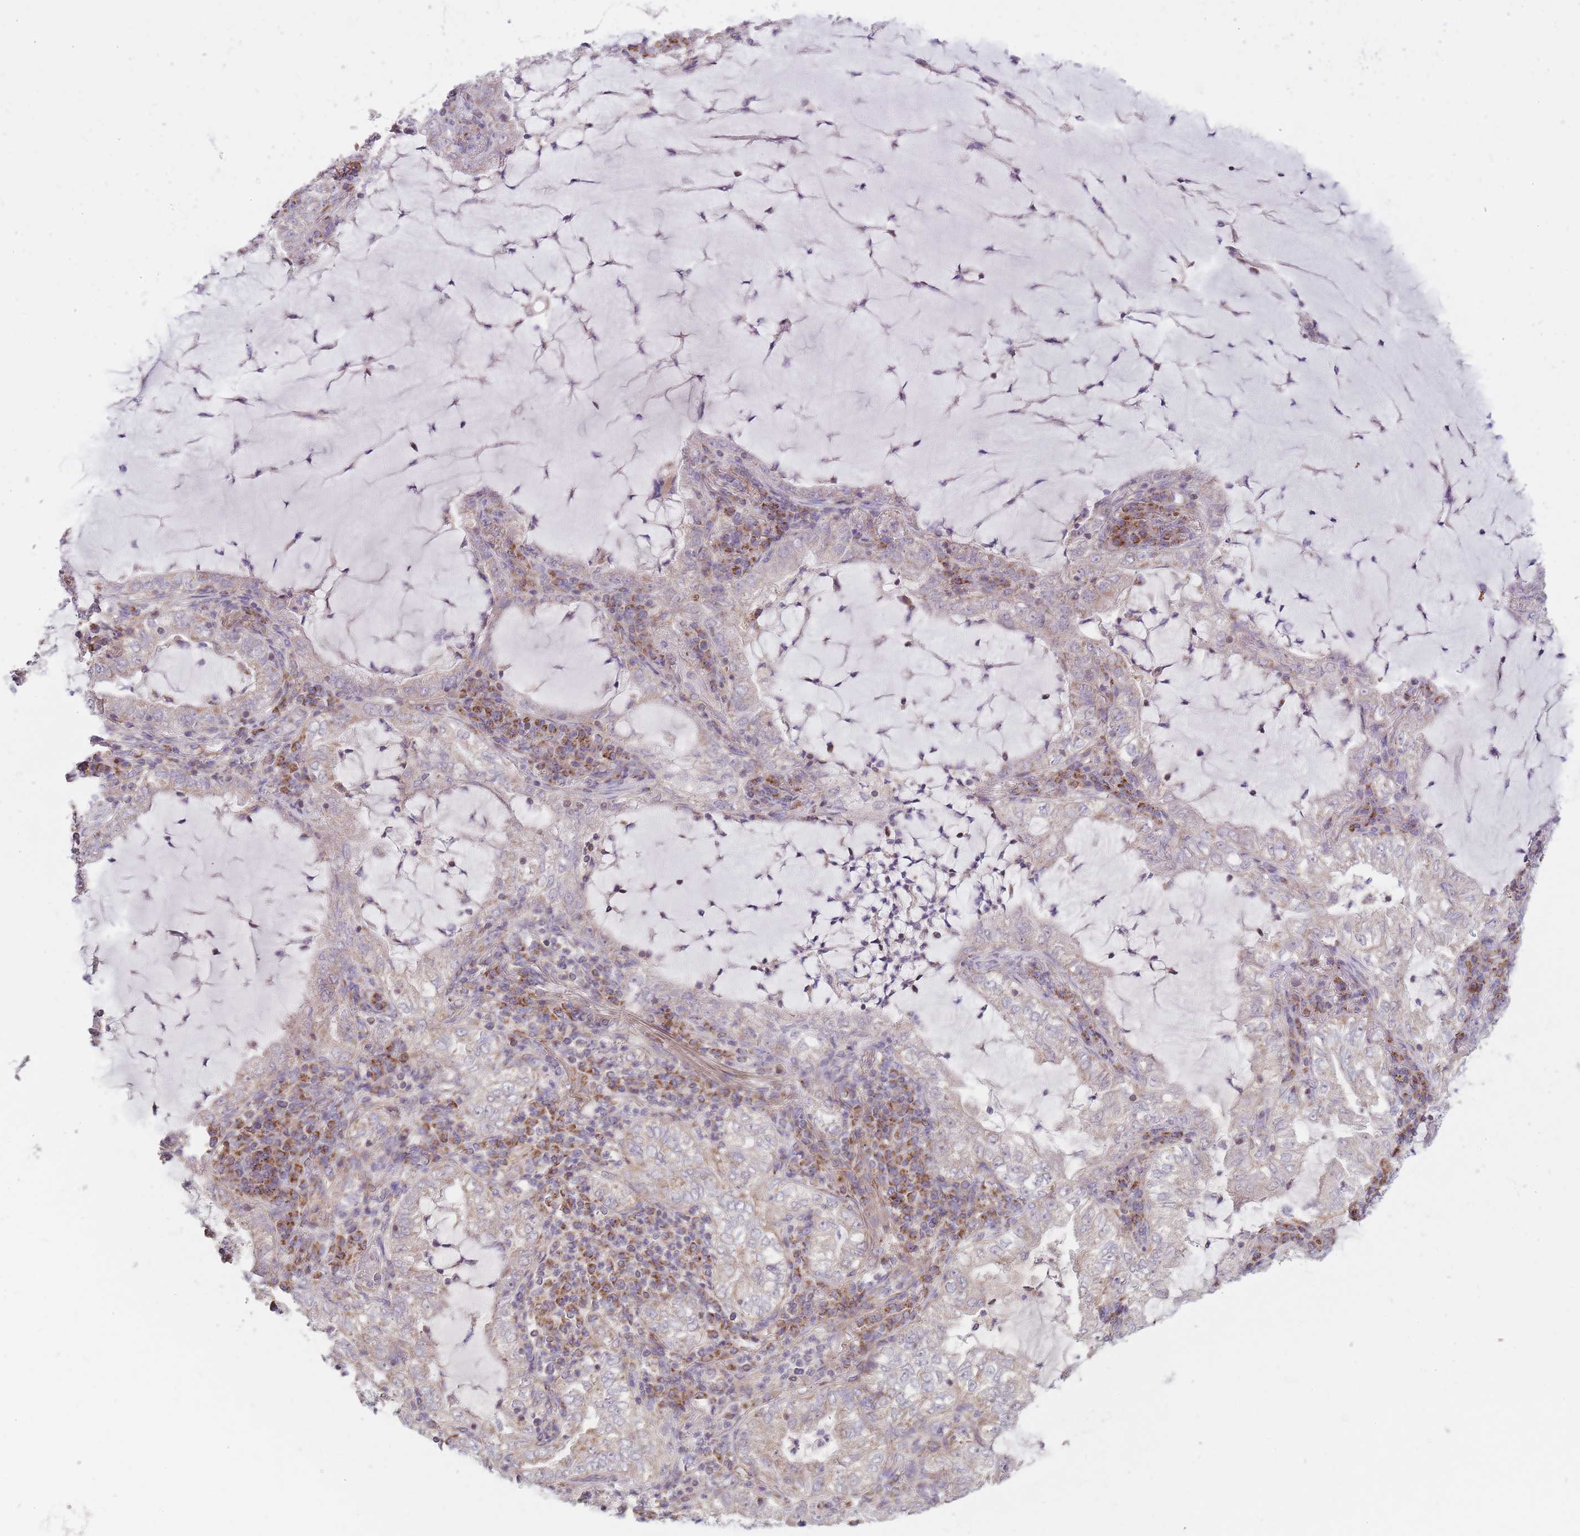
{"staining": {"intensity": "weak", "quantity": "25%-75%", "location": "cytoplasmic/membranous"}, "tissue": "lung cancer", "cell_type": "Tumor cells", "image_type": "cancer", "snomed": [{"axis": "morphology", "description": "Adenocarcinoma, NOS"}, {"axis": "topography", "description": "Lung"}], "caption": "Lung cancer was stained to show a protein in brown. There is low levels of weak cytoplasmic/membranous positivity in approximately 25%-75% of tumor cells.", "gene": "NDUFA9", "patient": {"sex": "female", "age": 73}}